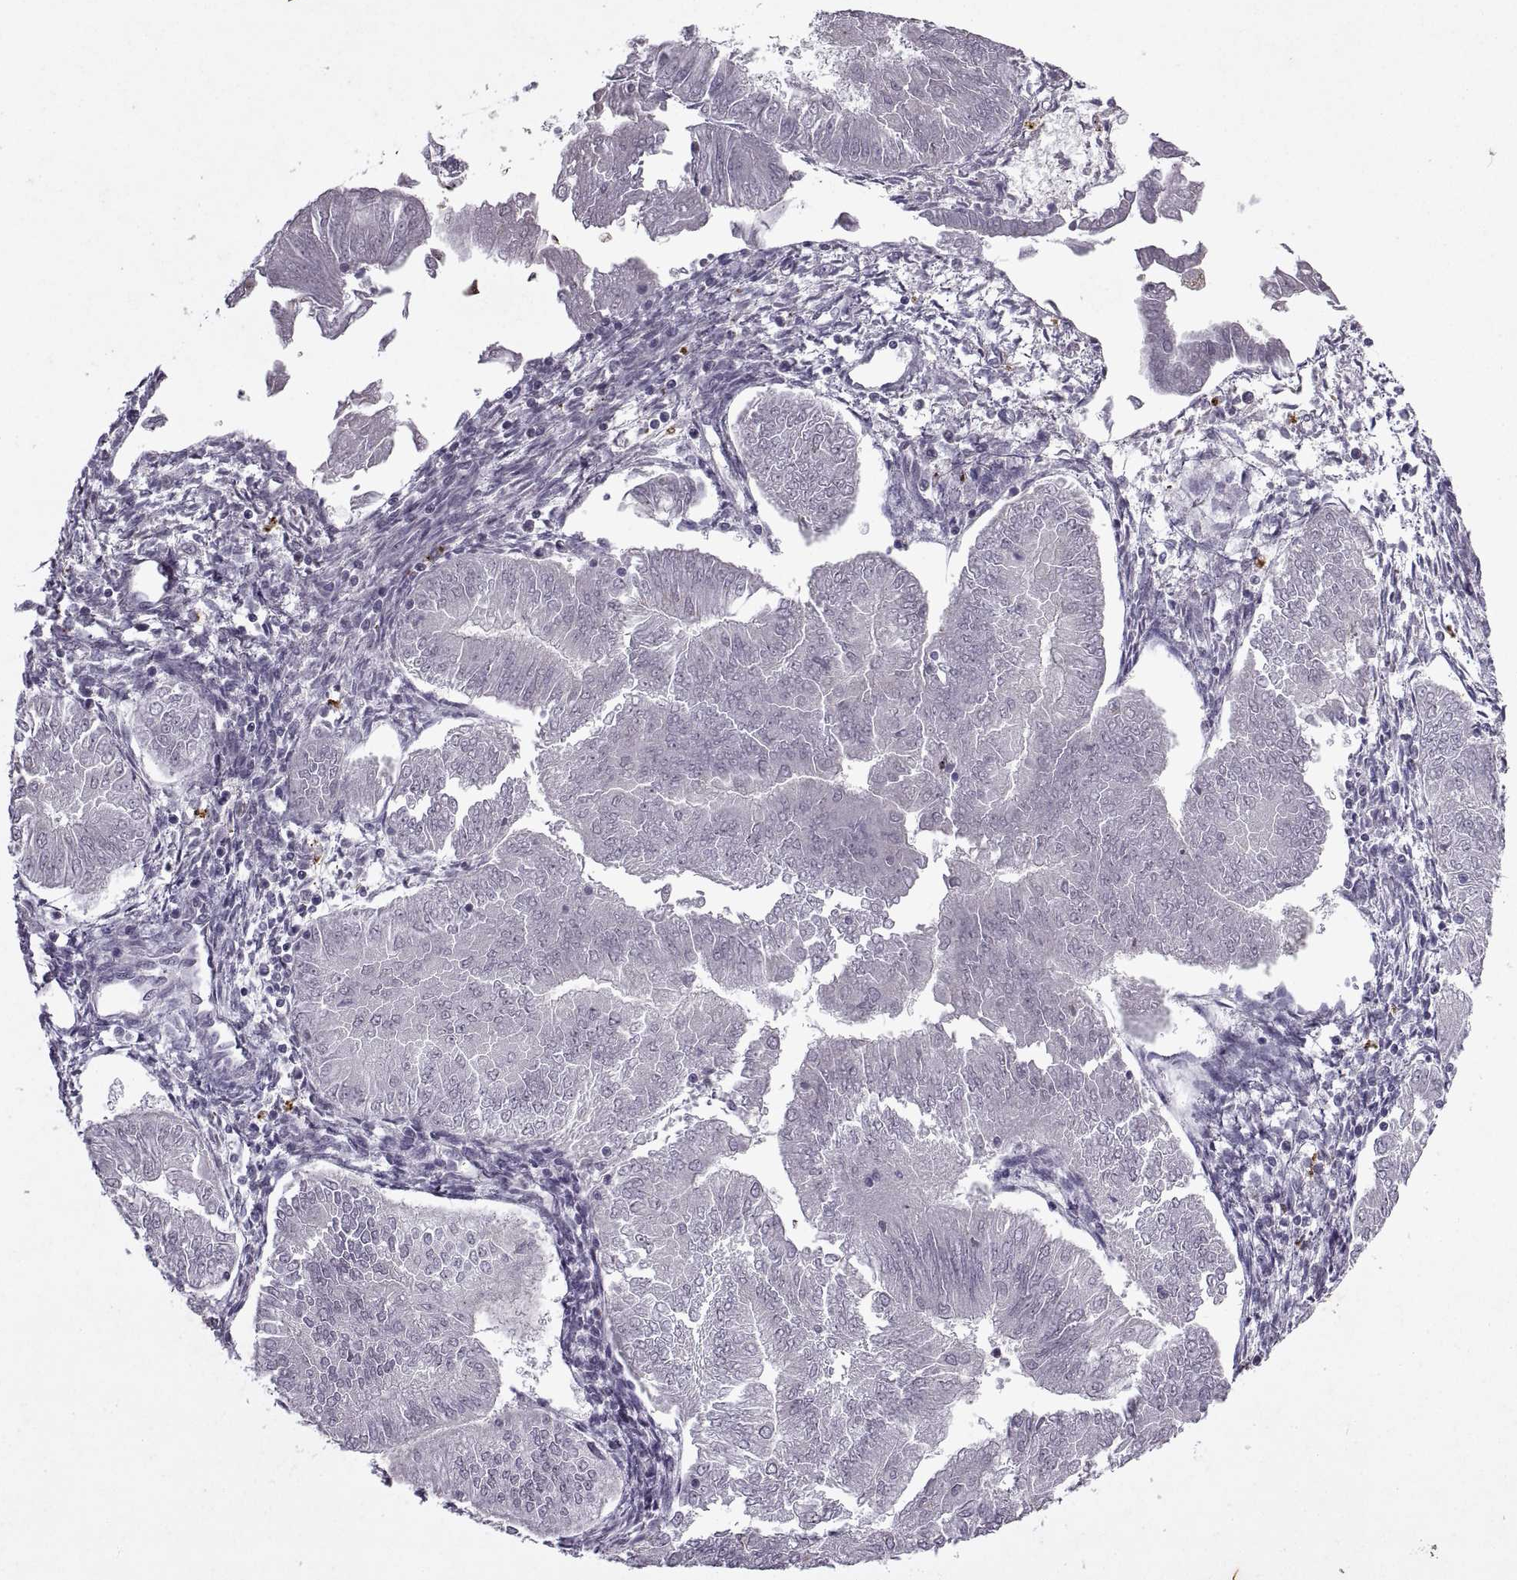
{"staining": {"intensity": "negative", "quantity": "none", "location": "none"}, "tissue": "endometrial cancer", "cell_type": "Tumor cells", "image_type": "cancer", "snomed": [{"axis": "morphology", "description": "Adenocarcinoma, NOS"}, {"axis": "topography", "description": "Endometrium"}], "caption": "This is a histopathology image of IHC staining of endometrial adenocarcinoma, which shows no positivity in tumor cells.", "gene": "SINHCAF", "patient": {"sex": "female", "age": 53}}